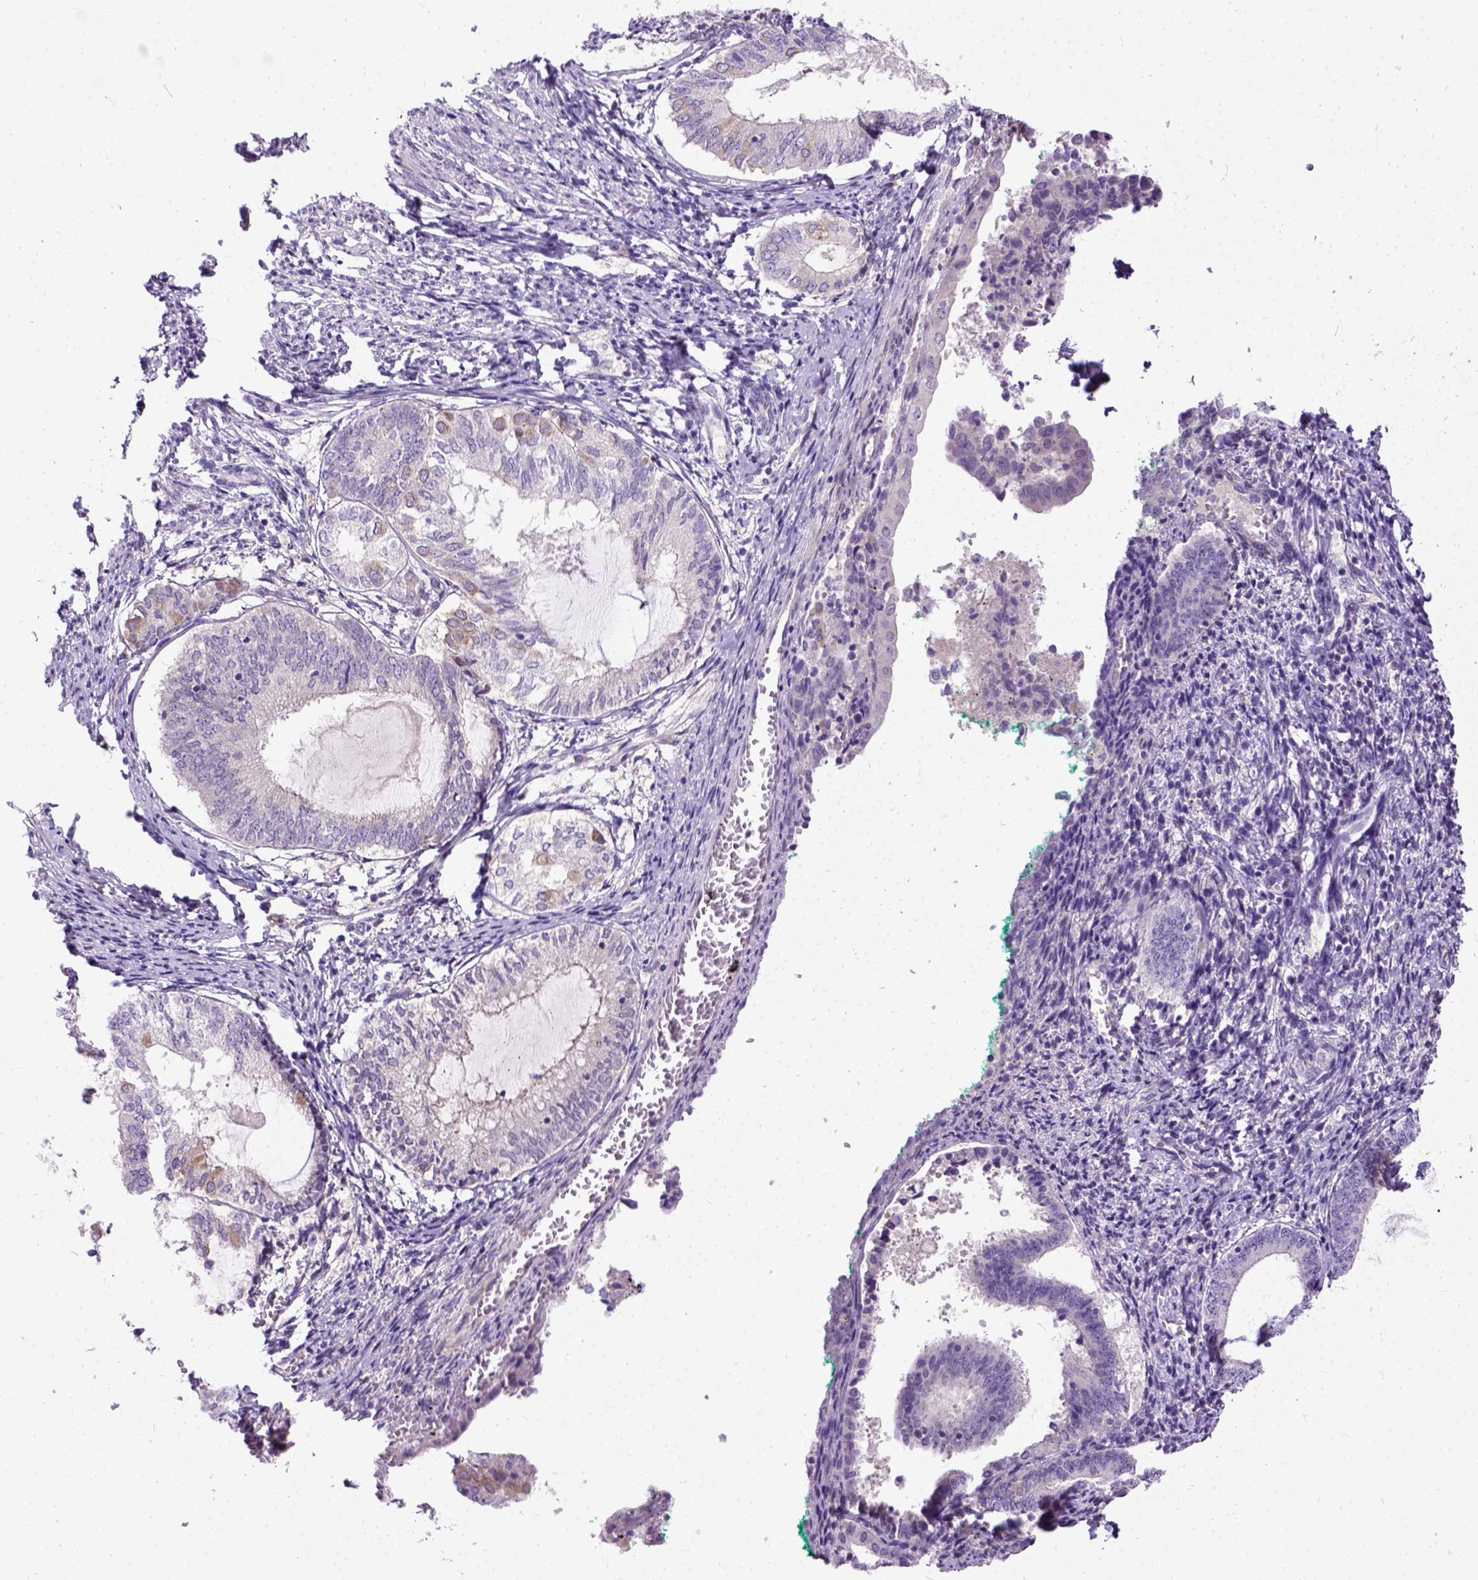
{"staining": {"intensity": "negative", "quantity": "none", "location": "none"}, "tissue": "endometrium", "cell_type": "Cells in endometrial stroma", "image_type": "normal", "snomed": [{"axis": "morphology", "description": "Normal tissue, NOS"}, {"axis": "topography", "description": "Endometrium"}], "caption": "This is an immunohistochemistry image of unremarkable human endometrium. There is no staining in cells in endometrial stroma.", "gene": "NEK5", "patient": {"sex": "female", "age": 50}}